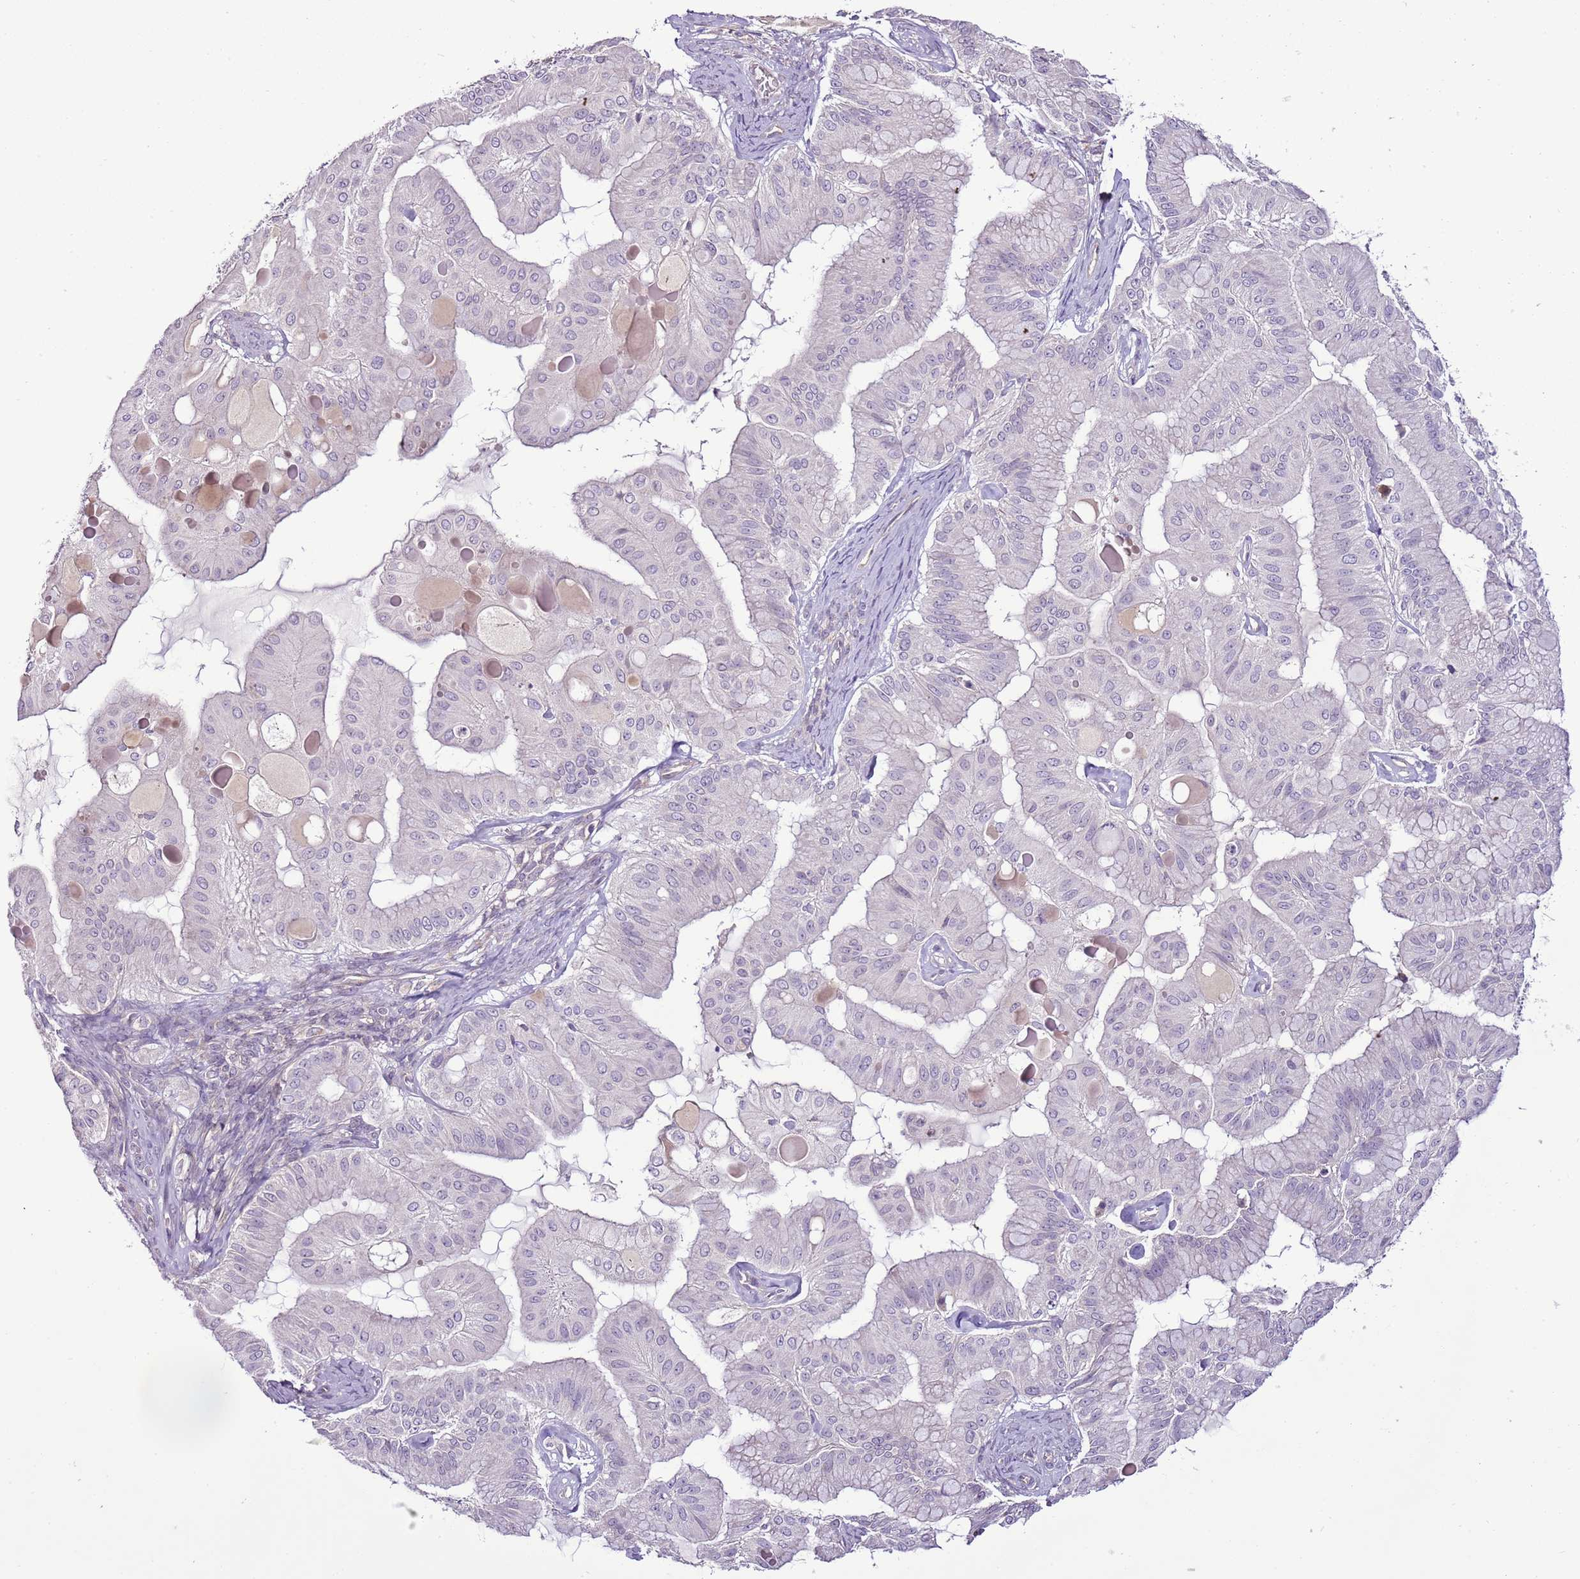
{"staining": {"intensity": "negative", "quantity": "none", "location": "none"}, "tissue": "ovarian cancer", "cell_type": "Tumor cells", "image_type": "cancer", "snomed": [{"axis": "morphology", "description": "Cystadenocarcinoma, mucinous, NOS"}, {"axis": "topography", "description": "Ovary"}], "caption": "Protein analysis of ovarian cancer shows no significant staining in tumor cells.", "gene": "CMKLR1", "patient": {"sex": "female", "age": 61}}